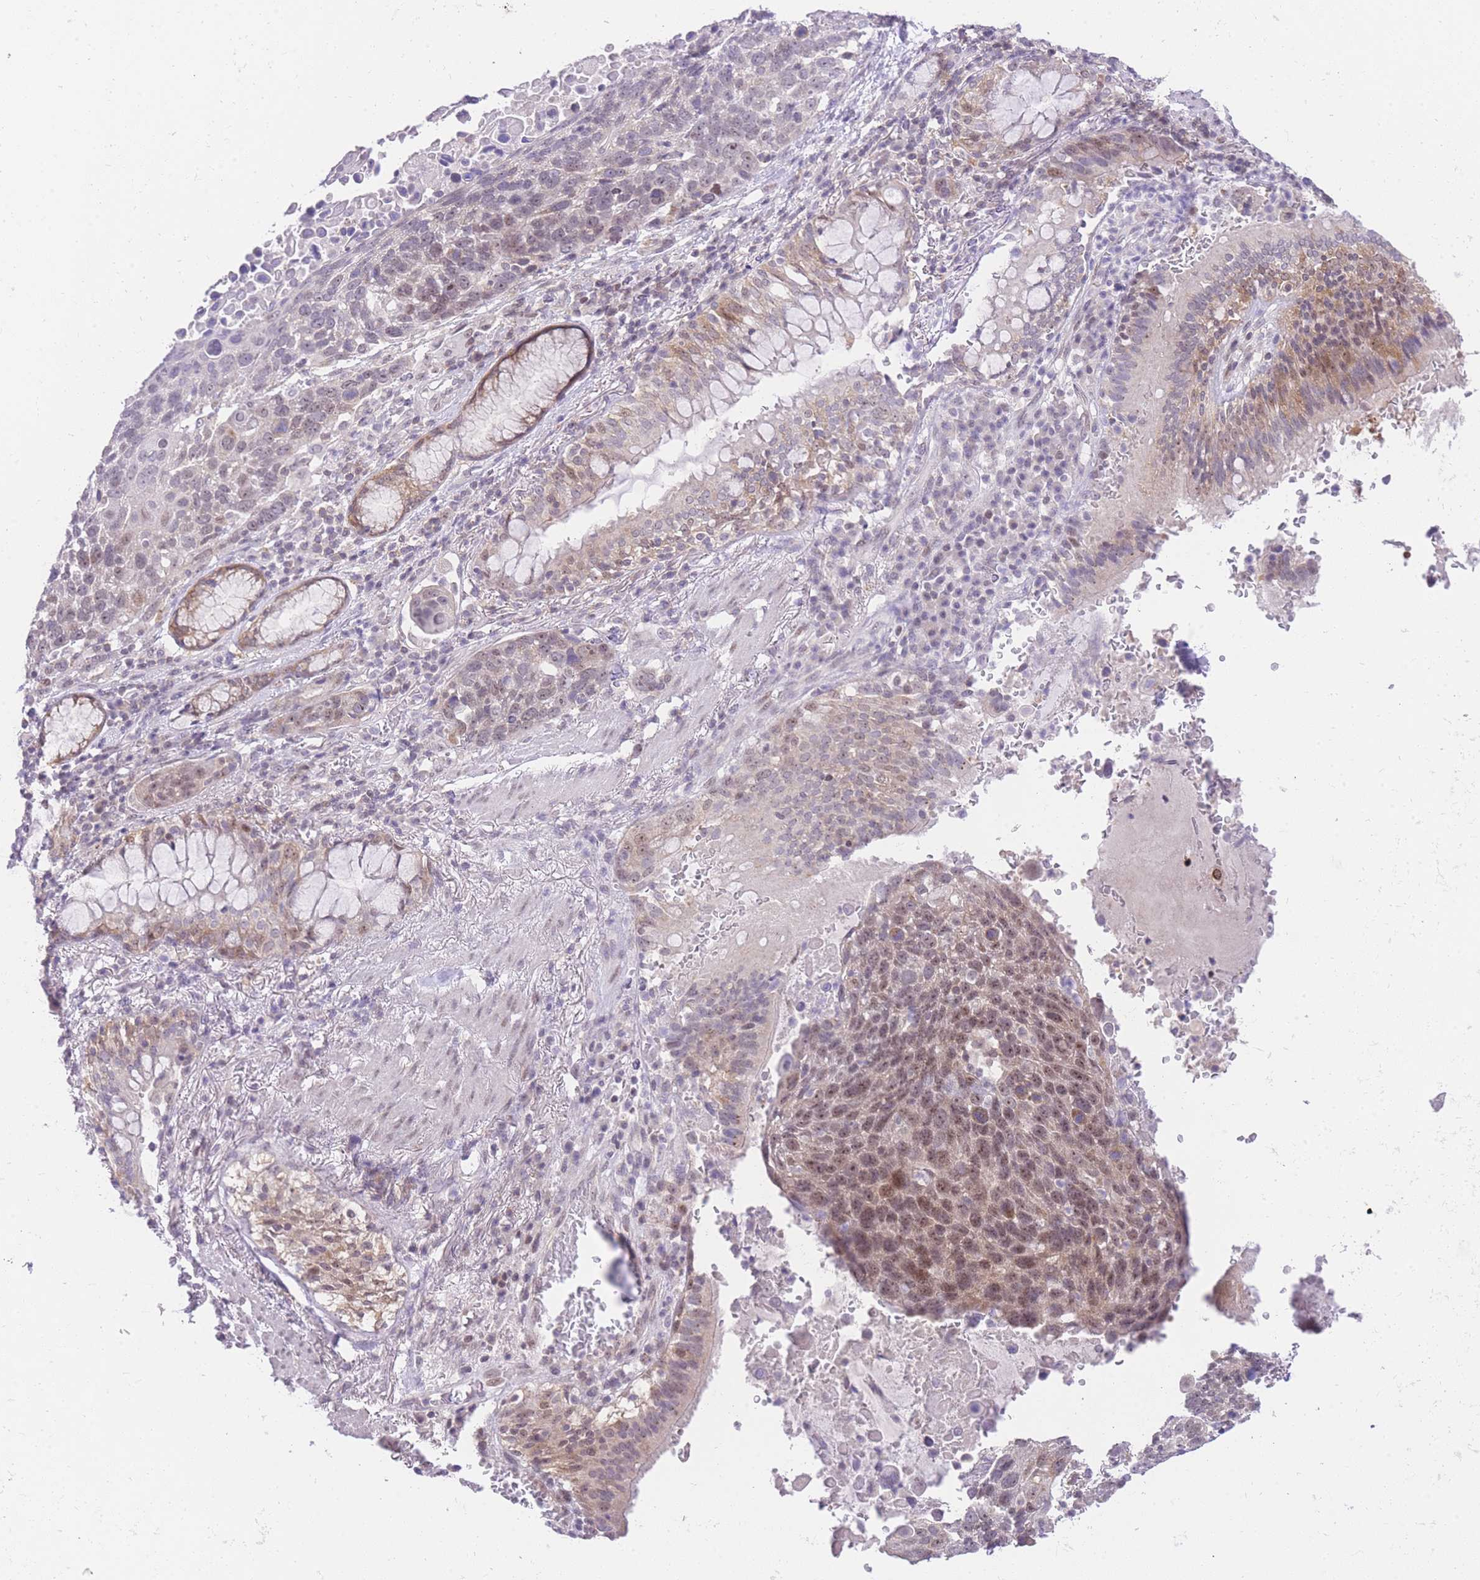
{"staining": {"intensity": "moderate", "quantity": ">75%", "location": "cytoplasmic/membranous,nuclear"}, "tissue": "lung cancer", "cell_type": "Tumor cells", "image_type": "cancer", "snomed": [{"axis": "morphology", "description": "Squamous cell carcinoma, NOS"}, {"axis": "topography", "description": "Lung"}], "caption": "Lung cancer tissue reveals moderate cytoplasmic/membranous and nuclear positivity in about >75% of tumor cells", "gene": "STK39", "patient": {"sex": "male", "age": 66}}